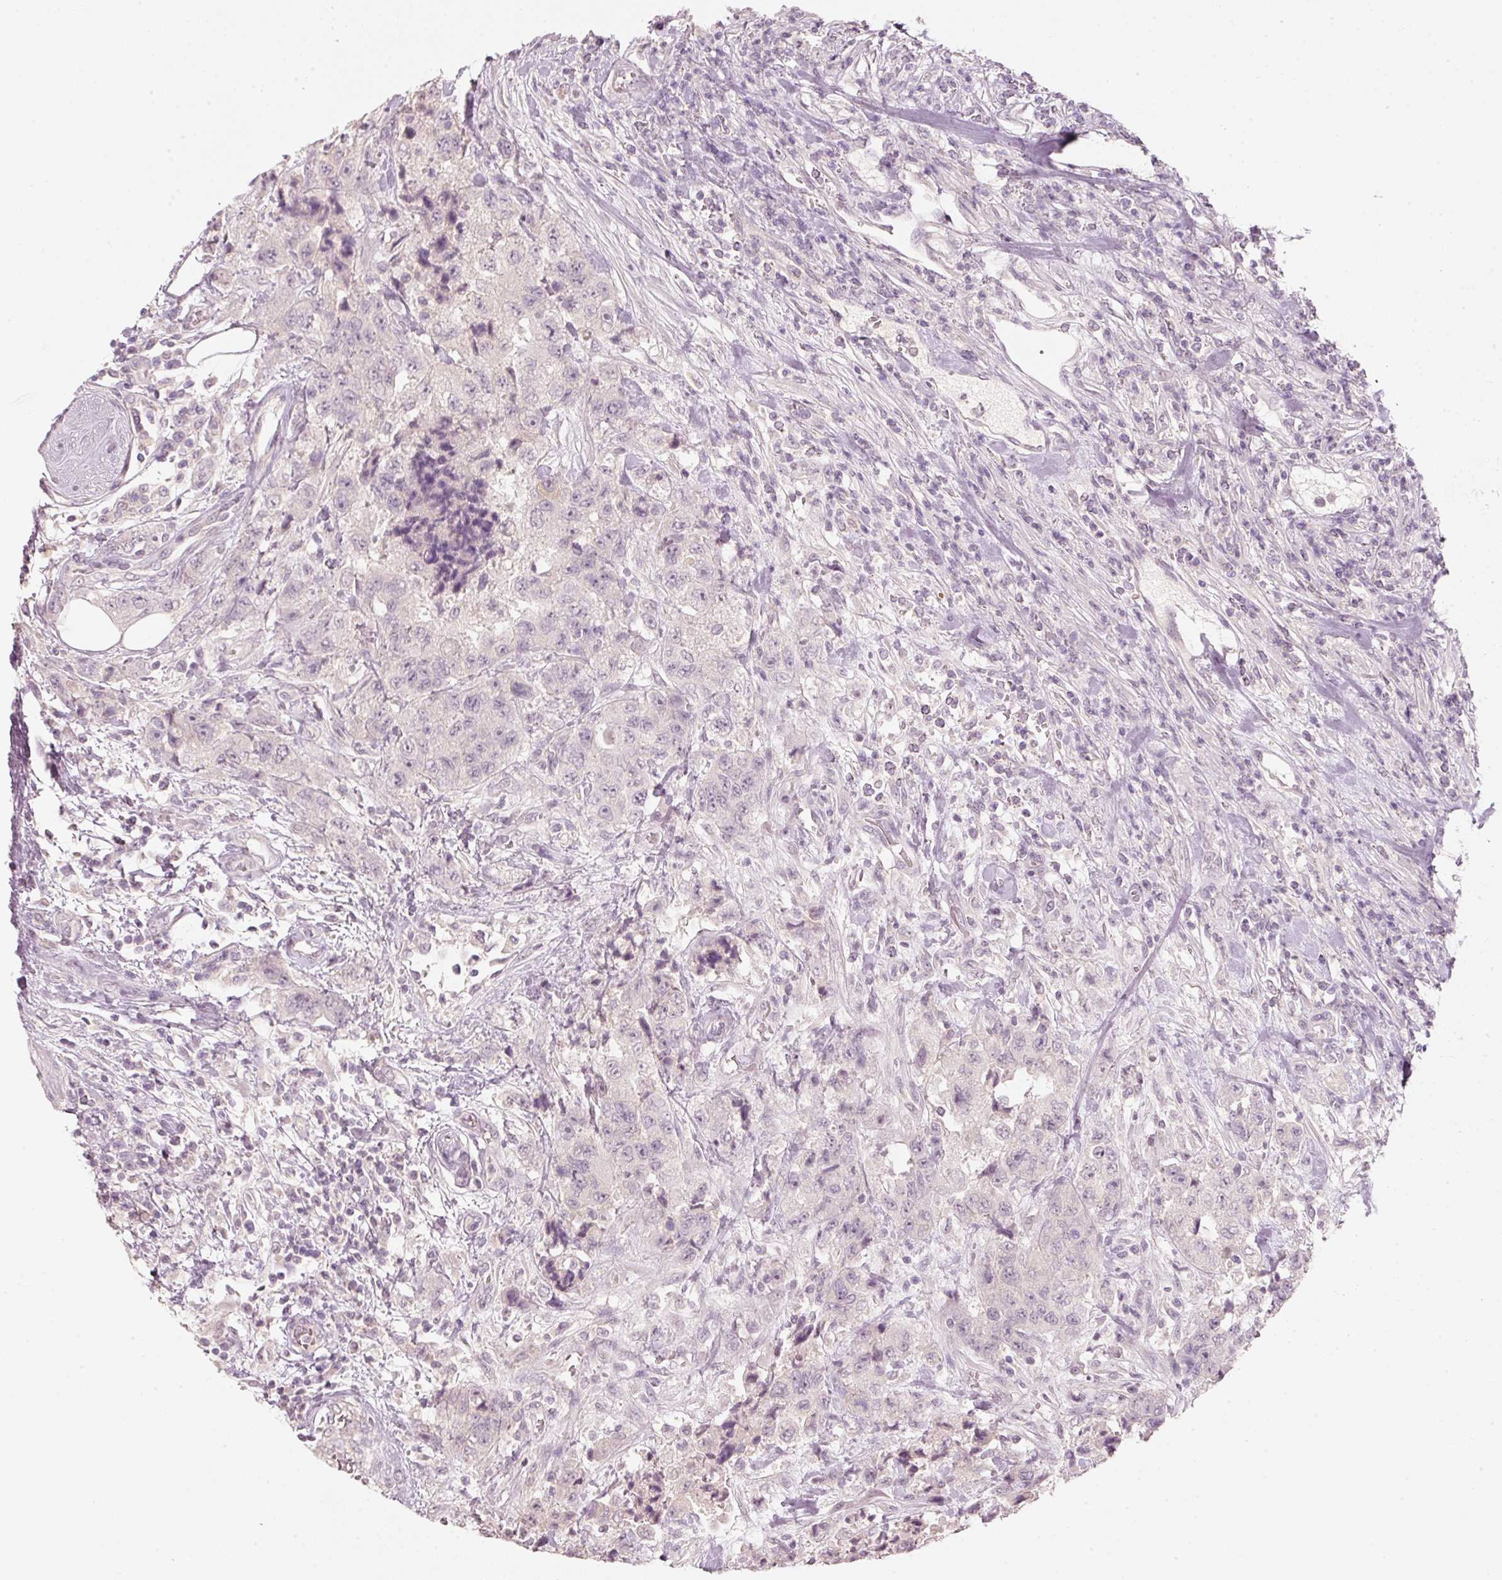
{"staining": {"intensity": "negative", "quantity": "none", "location": "none"}, "tissue": "urothelial cancer", "cell_type": "Tumor cells", "image_type": "cancer", "snomed": [{"axis": "morphology", "description": "Urothelial carcinoma, High grade"}, {"axis": "topography", "description": "Urinary bladder"}], "caption": "Immunohistochemistry (IHC) of human urothelial carcinoma (high-grade) exhibits no staining in tumor cells. Brightfield microscopy of IHC stained with DAB (brown) and hematoxylin (blue), captured at high magnification.", "gene": "STEAP1", "patient": {"sex": "female", "age": 78}}